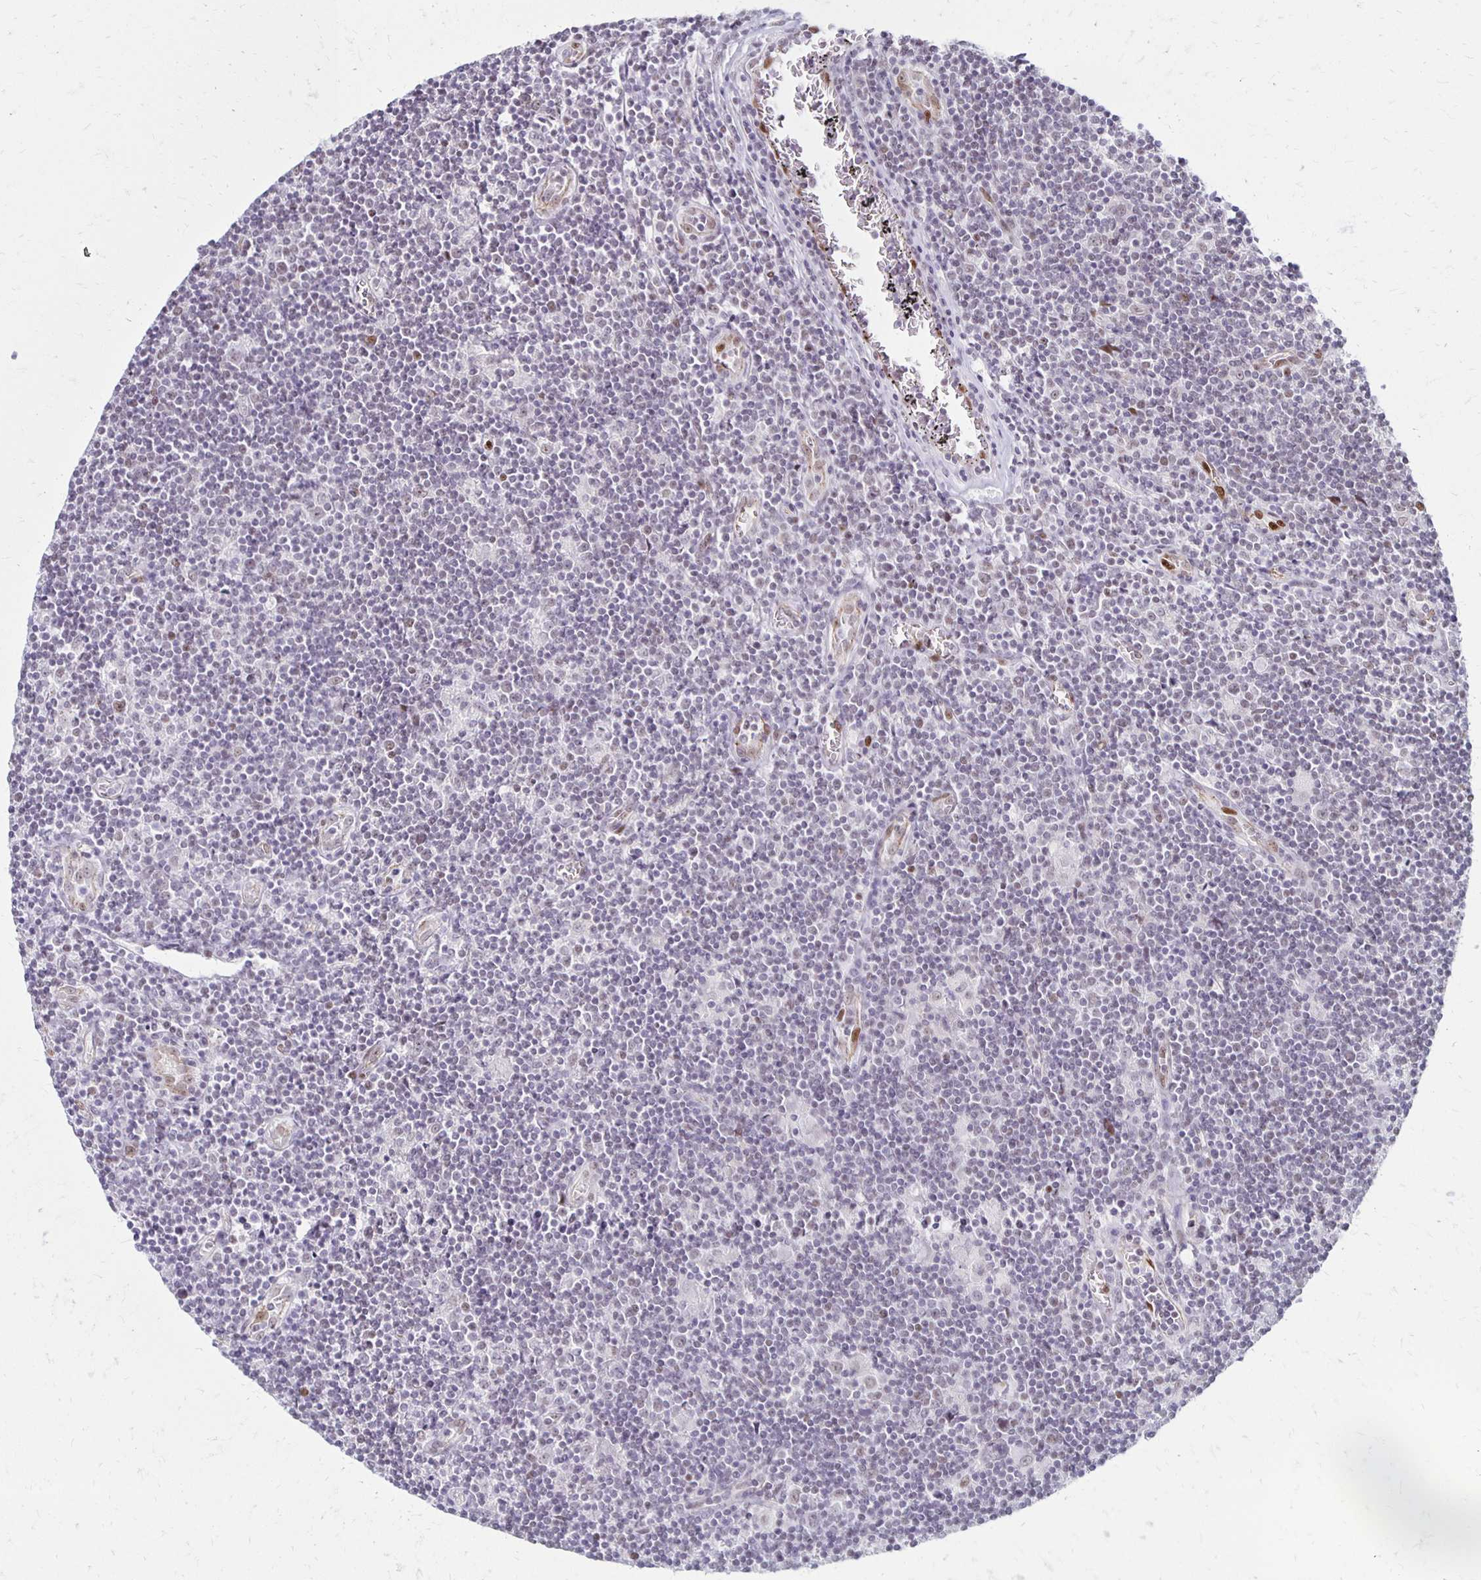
{"staining": {"intensity": "weak", "quantity": "<25%", "location": "nuclear"}, "tissue": "lymphoma", "cell_type": "Tumor cells", "image_type": "cancer", "snomed": [{"axis": "morphology", "description": "Hodgkin's disease, NOS"}, {"axis": "topography", "description": "Lymph node"}], "caption": "IHC micrograph of neoplastic tissue: human lymphoma stained with DAB shows no significant protein positivity in tumor cells. (Brightfield microscopy of DAB (3,3'-diaminobenzidine) IHC at high magnification).", "gene": "DDB2", "patient": {"sex": "male", "age": 40}}